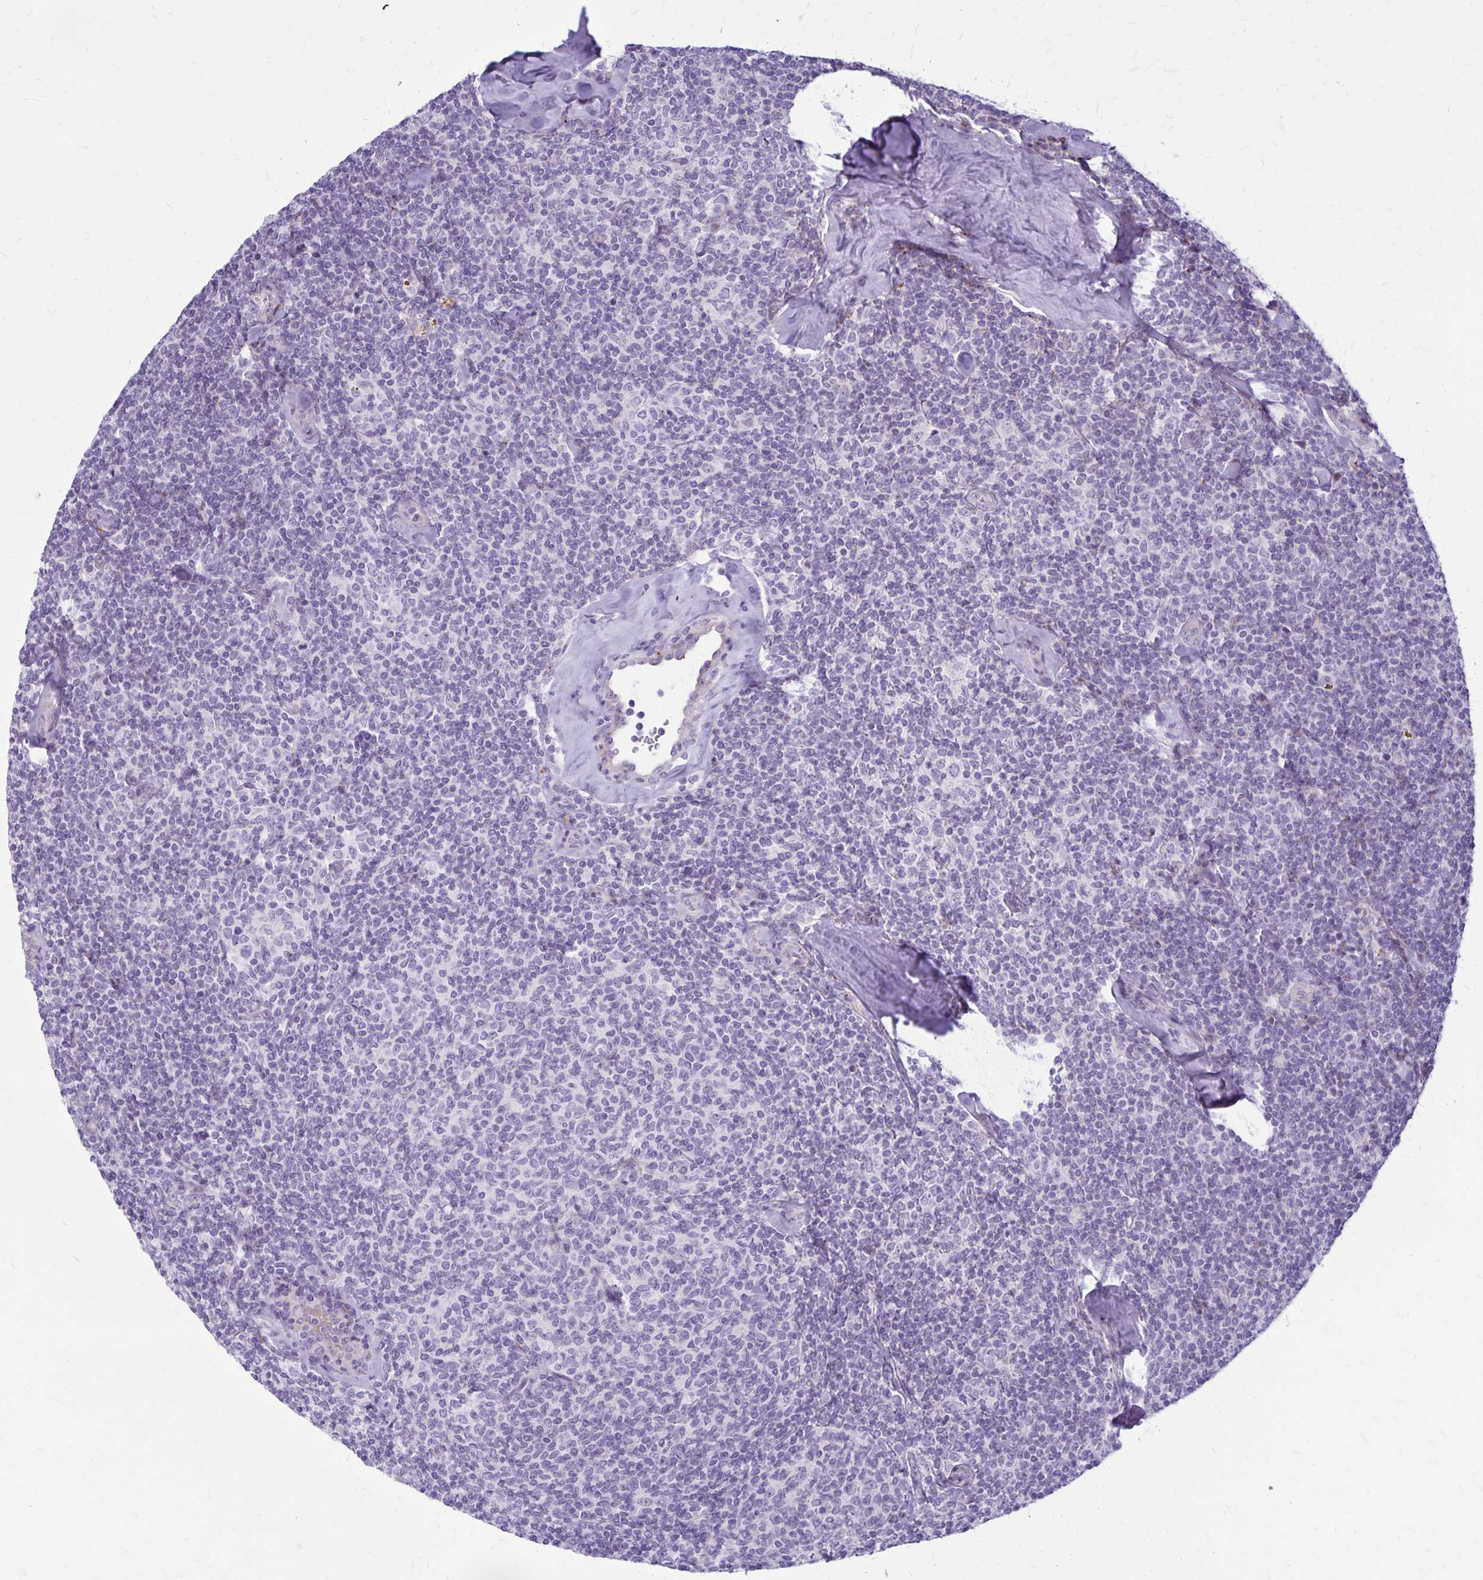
{"staining": {"intensity": "negative", "quantity": "none", "location": "none"}, "tissue": "lymphoma", "cell_type": "Tumor cells", "image_type": "cancer", "snomed": [{"axis": "morphology", "description": "Malignant lymphoma, non-Hodgkin's type, Low grade"}, {"axis": "topography", "description": "Lymph node"}], "caption": "High magnification brightfield microscopy of malignant lymphoma, non-Hodgkin's type (low-grade) stained with DAB (brown) and counterstained with hematoxylin (blue): tumor cells show no significant staining. (DAB immunohistochemistry (IHC) with hematoxylin counter stain).", "gene": "GP9", "patient": {"sex": "female", "age": 56}}